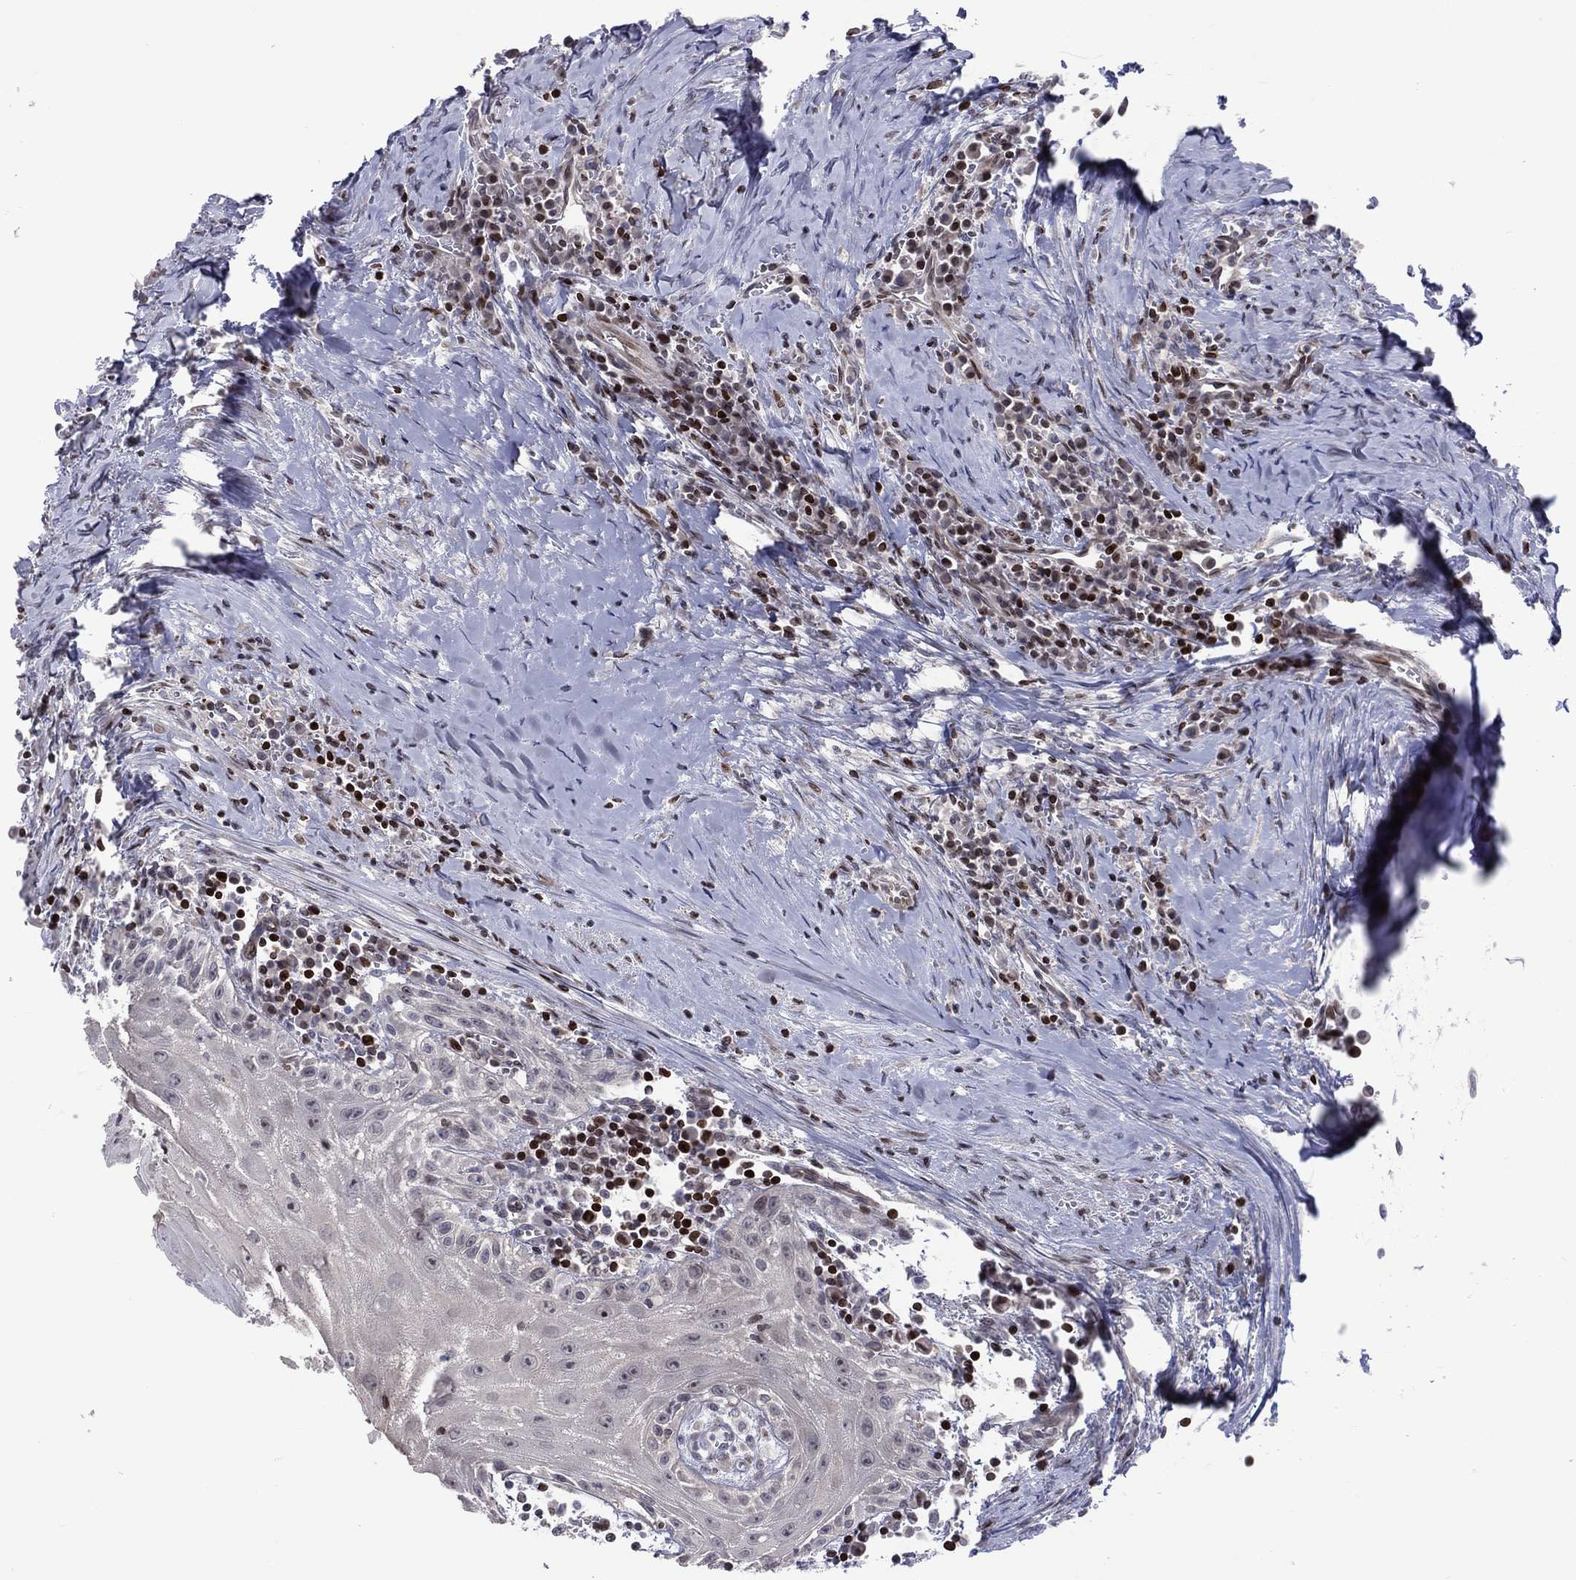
{"staining": {"intensity": "moderate", "quantity": "<25%", "location": "nuclear"}, "tissue": "head and neck cancer", "cell_type": "Tumor cells", "image_type": "cancer", "snomed": [{"axis": "morphology", "description": "Squamous cell carcinoma, NOS"}, {"axis": "topography", "description": "Oral tissue"}, {"axis": "topography", "description": "Head-Neck"}], "caption": "Immunohistochemical staining of squamous cell carcinoma (head and neck) demonstrates moderate nuclear protein expression in approximately <25% of tumor cells.", "gene": "DBF4B", "patient": {"sex": "male", "age": 58}}